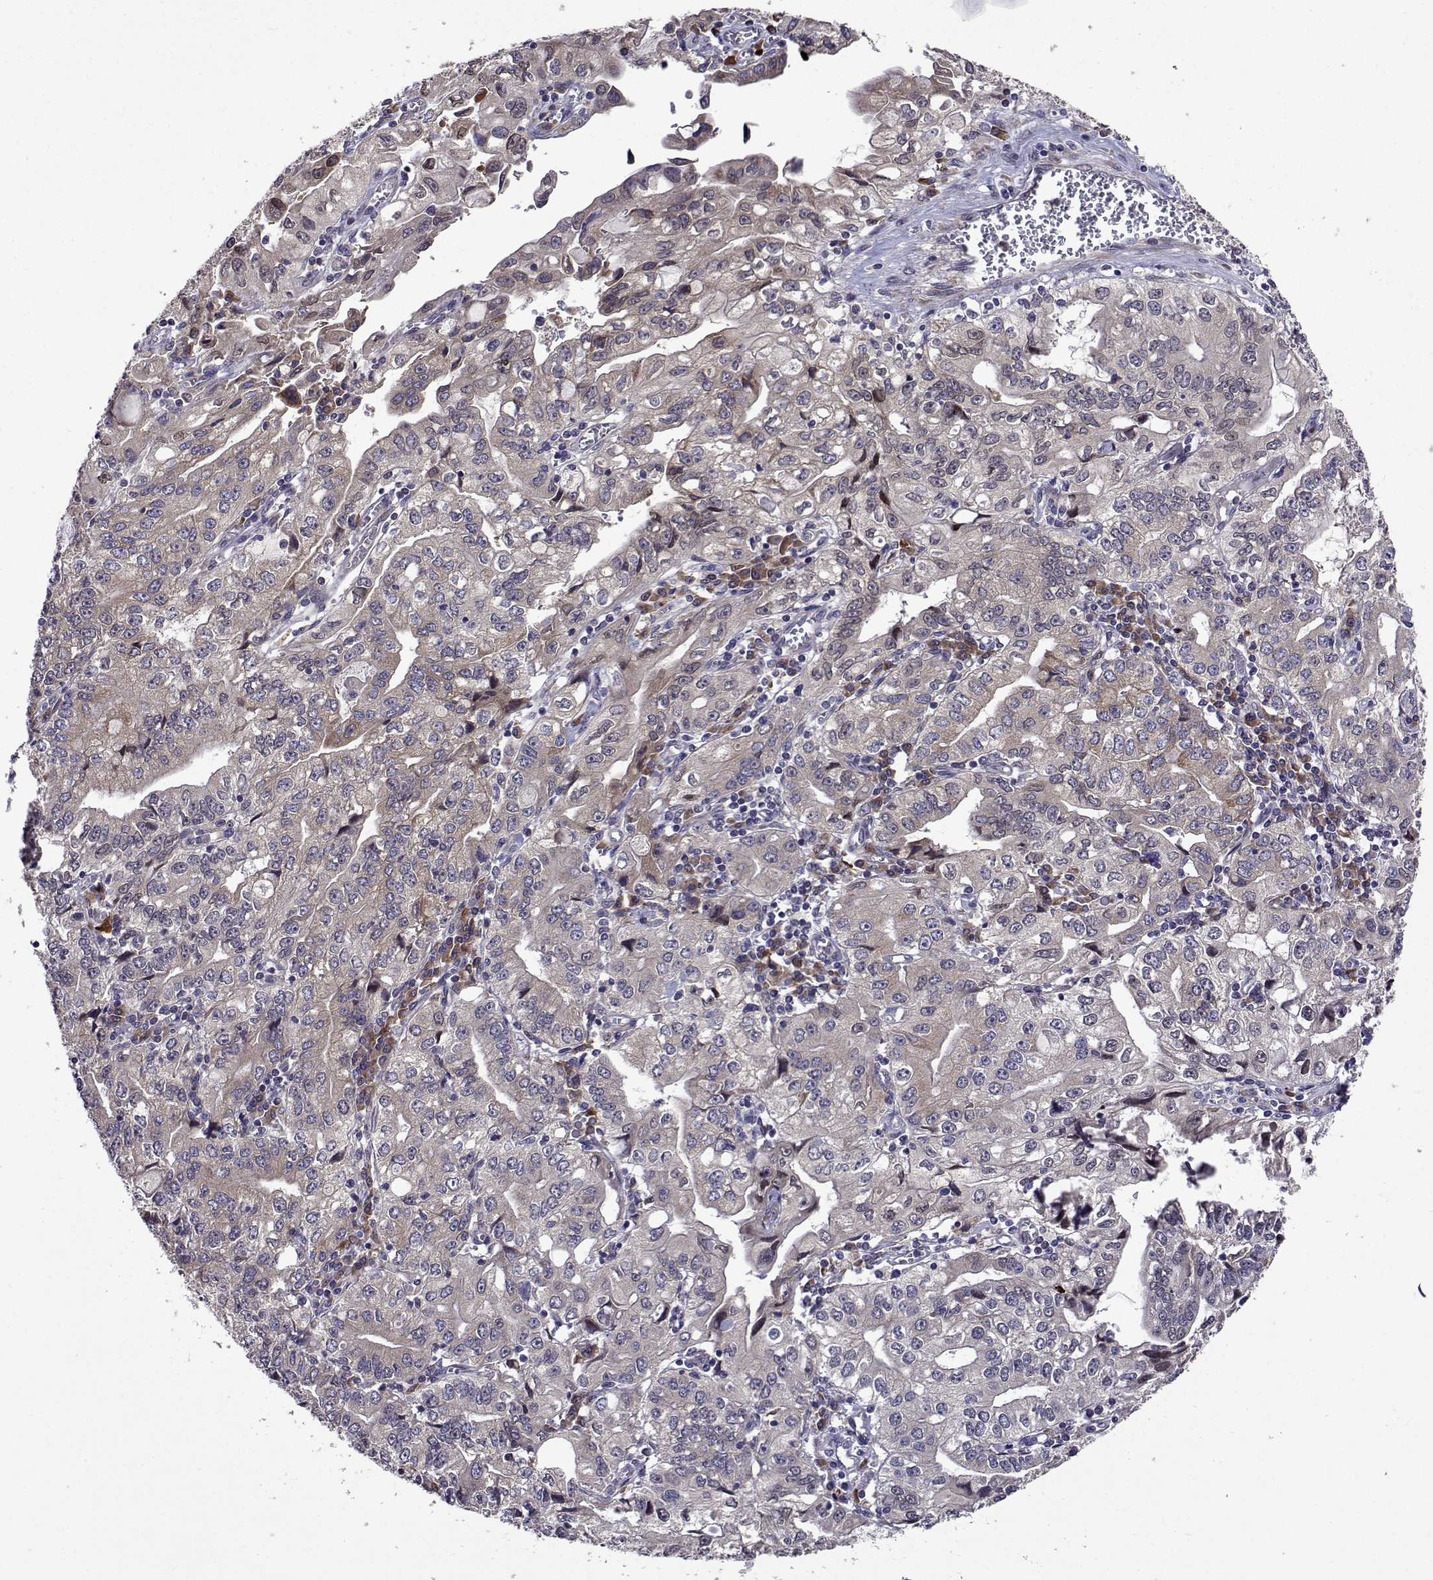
{"staining": {"intensity": "negative", "quantity": "none", "location": "none"}, "tissue": "stomach cancer", "cell_type": "Tumor cells", "image_type": "cancer", "snomed": [{"axis": "morphology", "description": "Adenocarcinoma, NOS"}, {"axis": "topography", "description": "Stomach, lower"}], "caption": "Tumor cells show no significant protein positivity in stomach cancer (adenocarcinoma). (Brightfield microscopy of DAB (3,3'-diaminobenzidine) IHC at high magnification).", "gene": "TARBP2", "patient": {"sex": "female", "age": 72}}